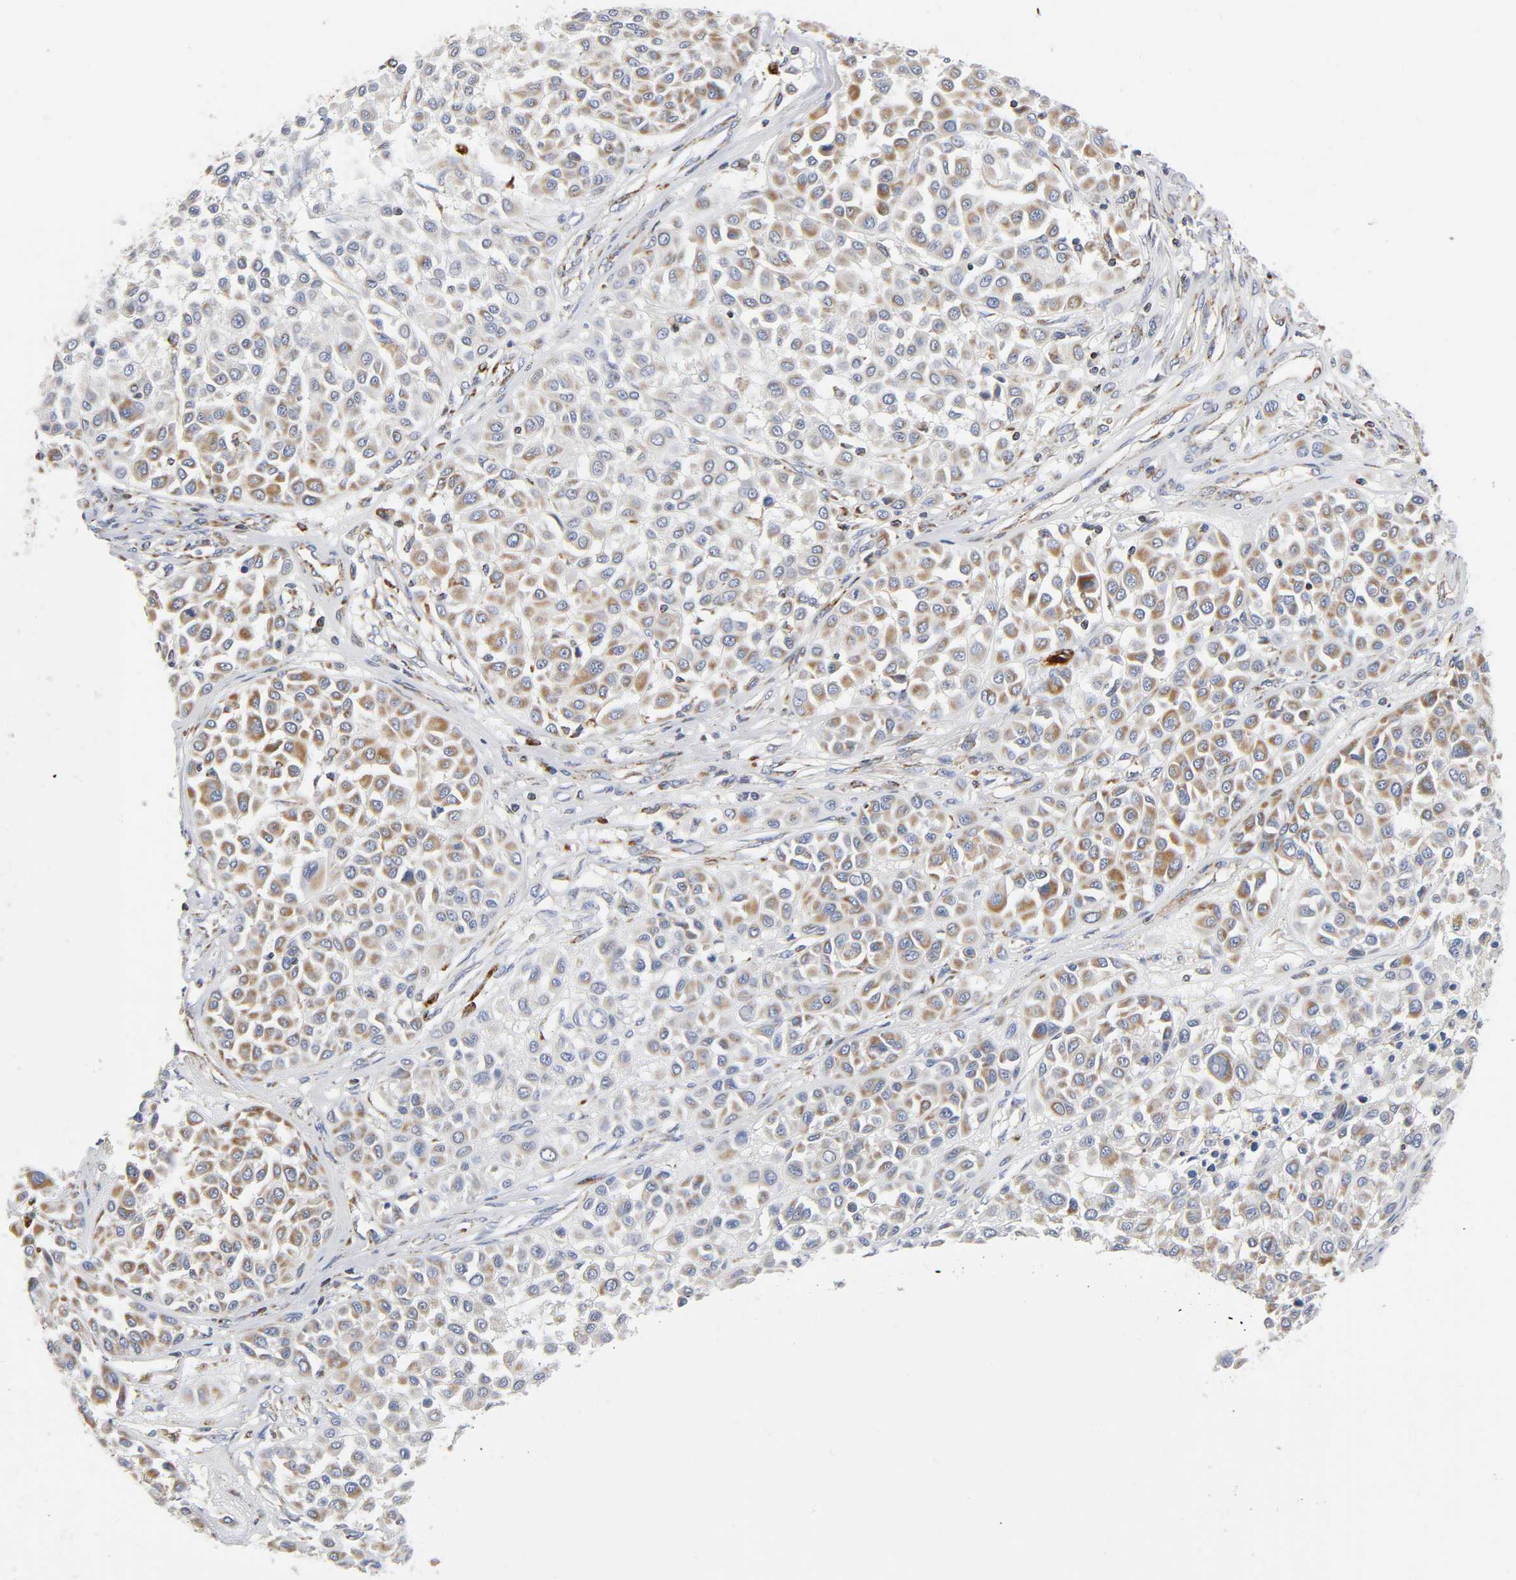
{"staining": {"intensity": "moderate", "quantity": ">75%", "location": "cytoplasmic/membranous"}, "tissue": "melanoma", "cell_type": "Tumor cells", "image_type": "cancer", "snomed": [{"axis": "morphology", "description": "Malignant melanoma, Metastatic site"}, {"axis": "topography", "description": "Soft tissue"}], "caption": "High-magnification brightfield microscopy of melanoma stained with DAB (3,3'-diaminobenzidine) (brown) and counterstained with hematoxylin (blue). tumor cells exhibit moderate cytoplasmic/membranous positivity is identified in about>75% of cells.", "gene": "BAK1", "patient": {"sex": "male", "age": 41}}